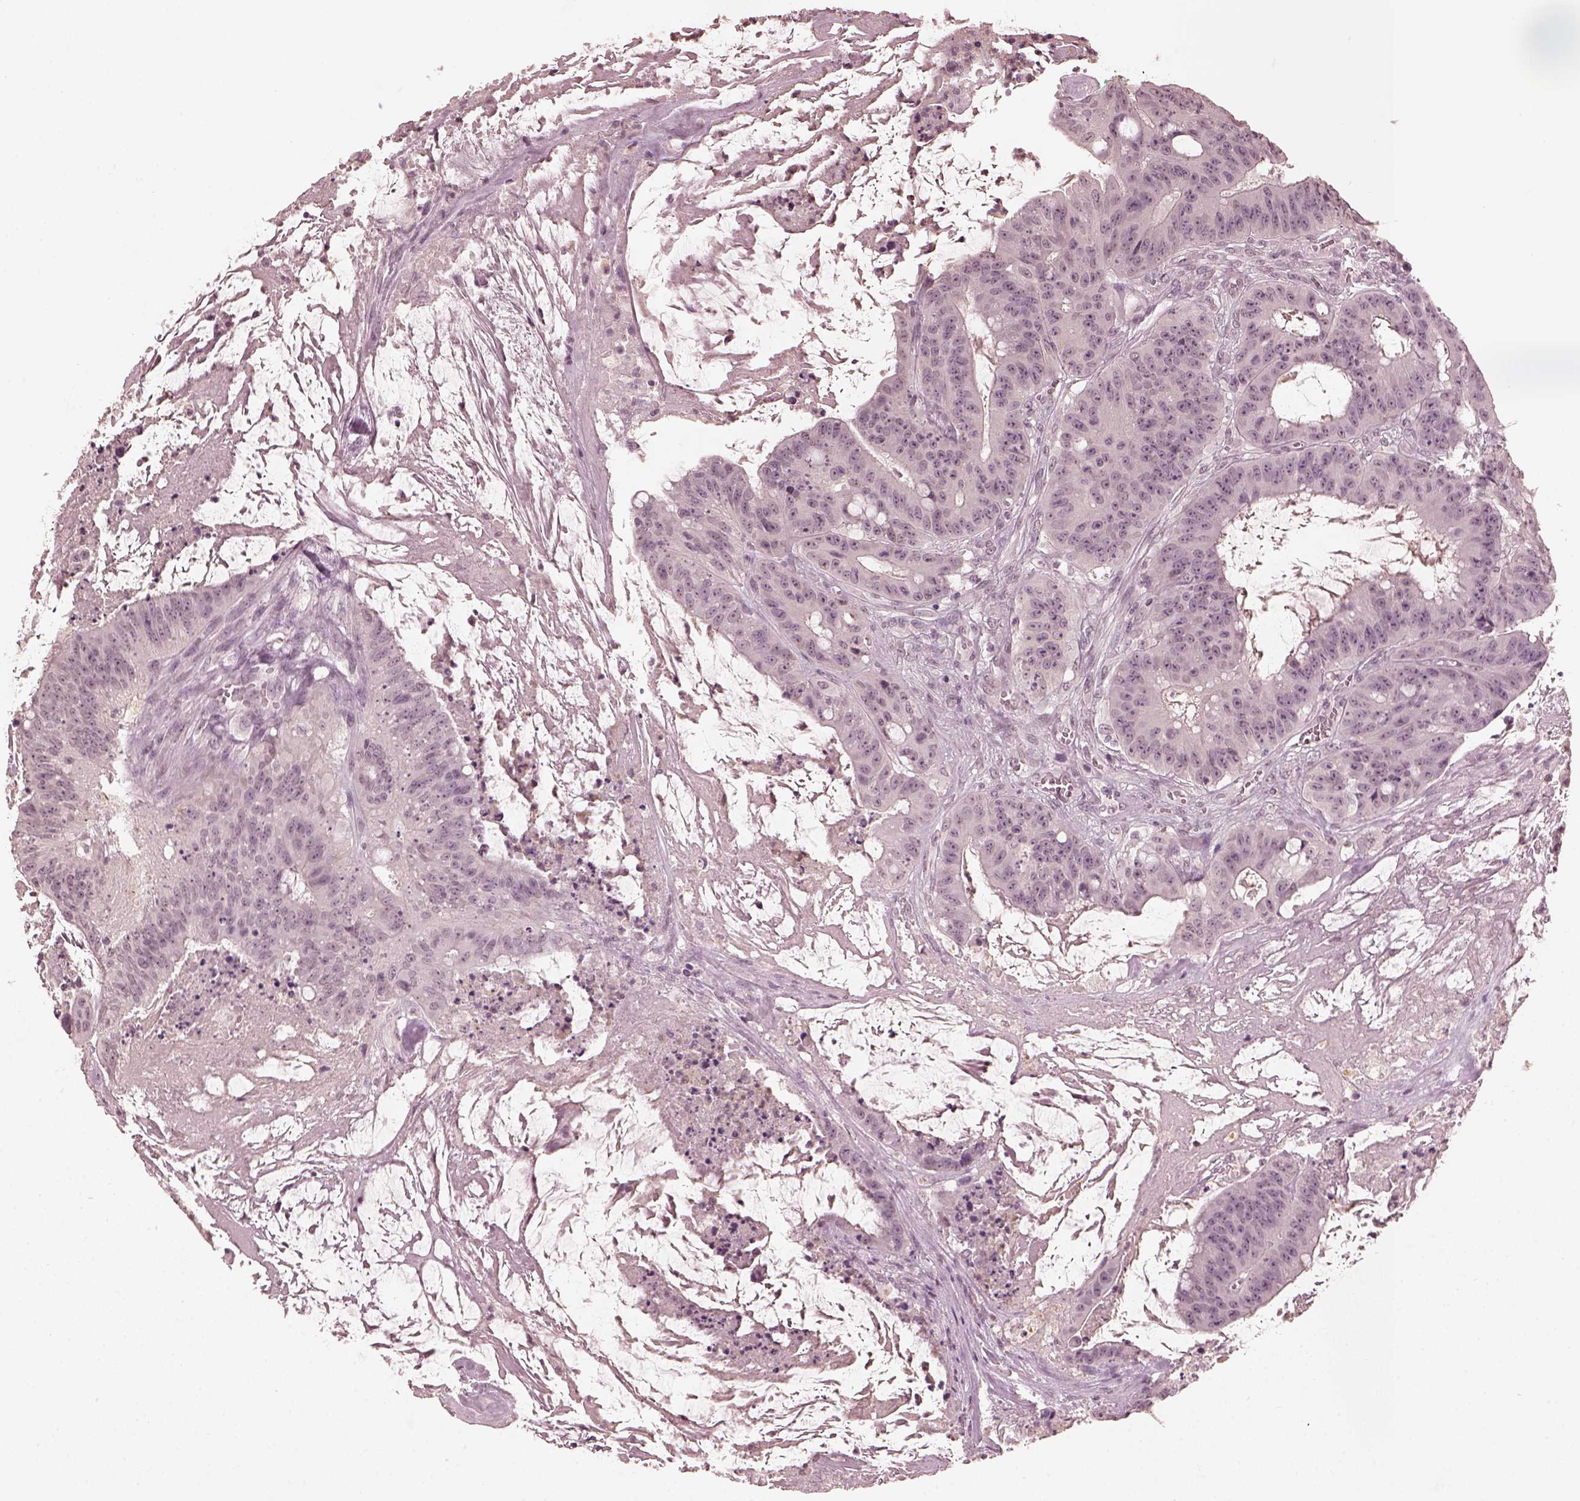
{"staining": {"intensity": "negative", "quantity": "none", "location": "none"}, "tissue": "colorectal cancer", "cell_type": "Tumor cells", "image_type": "cancer", "snomed": [{"axis": "morphology", "description": "Adenocarcinoma, NOS"}, {"axis": "topography", "description": "Colon"}], "caption": "Tumor cells are negative for protein expression in human colorectal cancer. Brightfield microscopy of immunohistochemistry (IHC) stained with DAB (brown) and hematoxylin (blue), captured at high magnification.", "gene": "KRT79", "patient": {"sex": "male", "age": 33}}